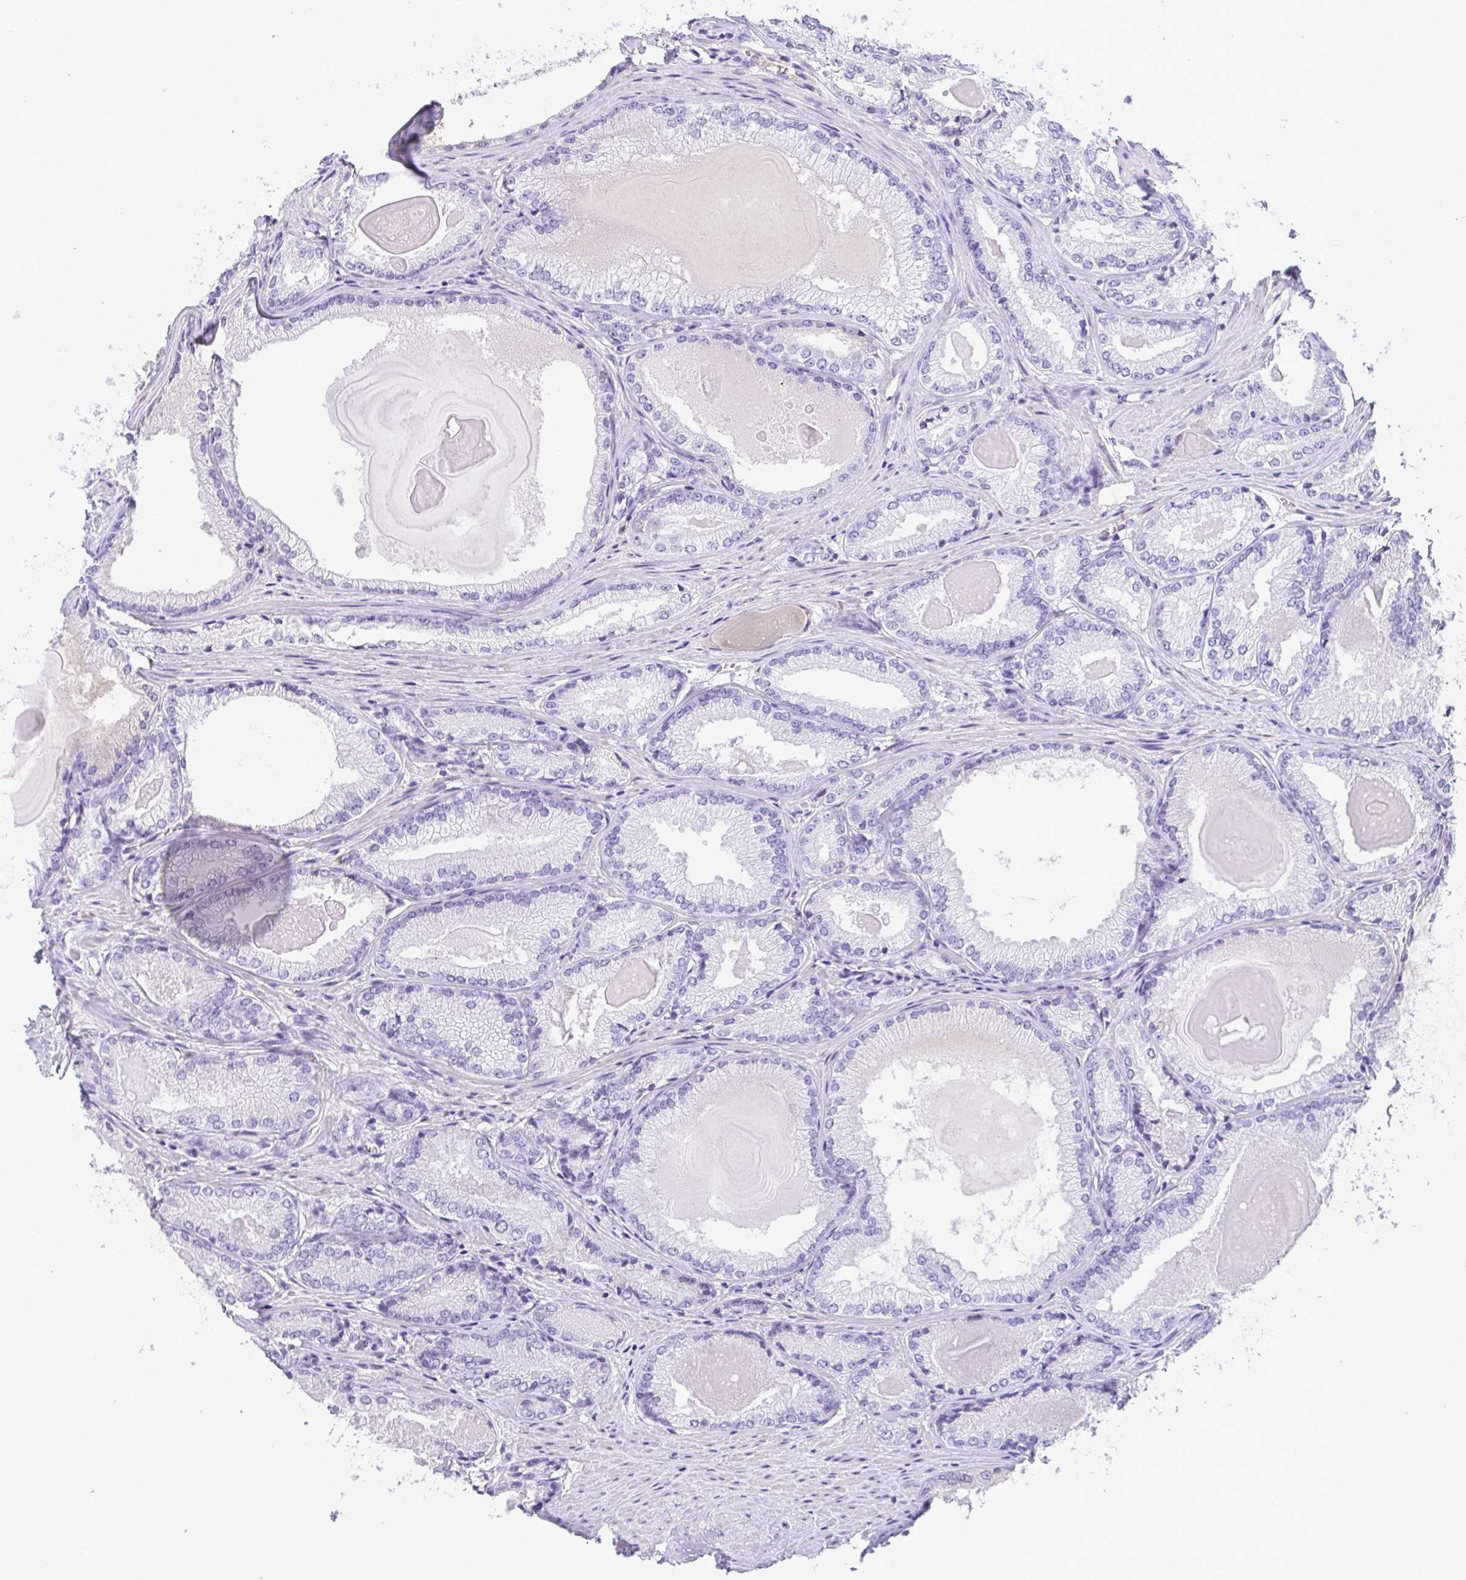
{"staining": {"intensity": "negative", "quantity": "none", "location": "none"}, "tissue": "prostate cancer", "cell_type": "Tumor cells", "image_type": "cancer", "snomed": [{"axis": "morphology", "description": "Adenocarcinoma, NOS"}, {"axis": "morphology", "description": "Adenocarcinoma, Low grade"}, {"axis": "topography", "description": "Prostate"}], "caption": "The immunohistochemistry image has no significant staining in tumor cells of prostate cancer (adenocarcinoma) tissue.", "gene": "ZSWIM3", "patient": {"sex": "male", "age": 68}}